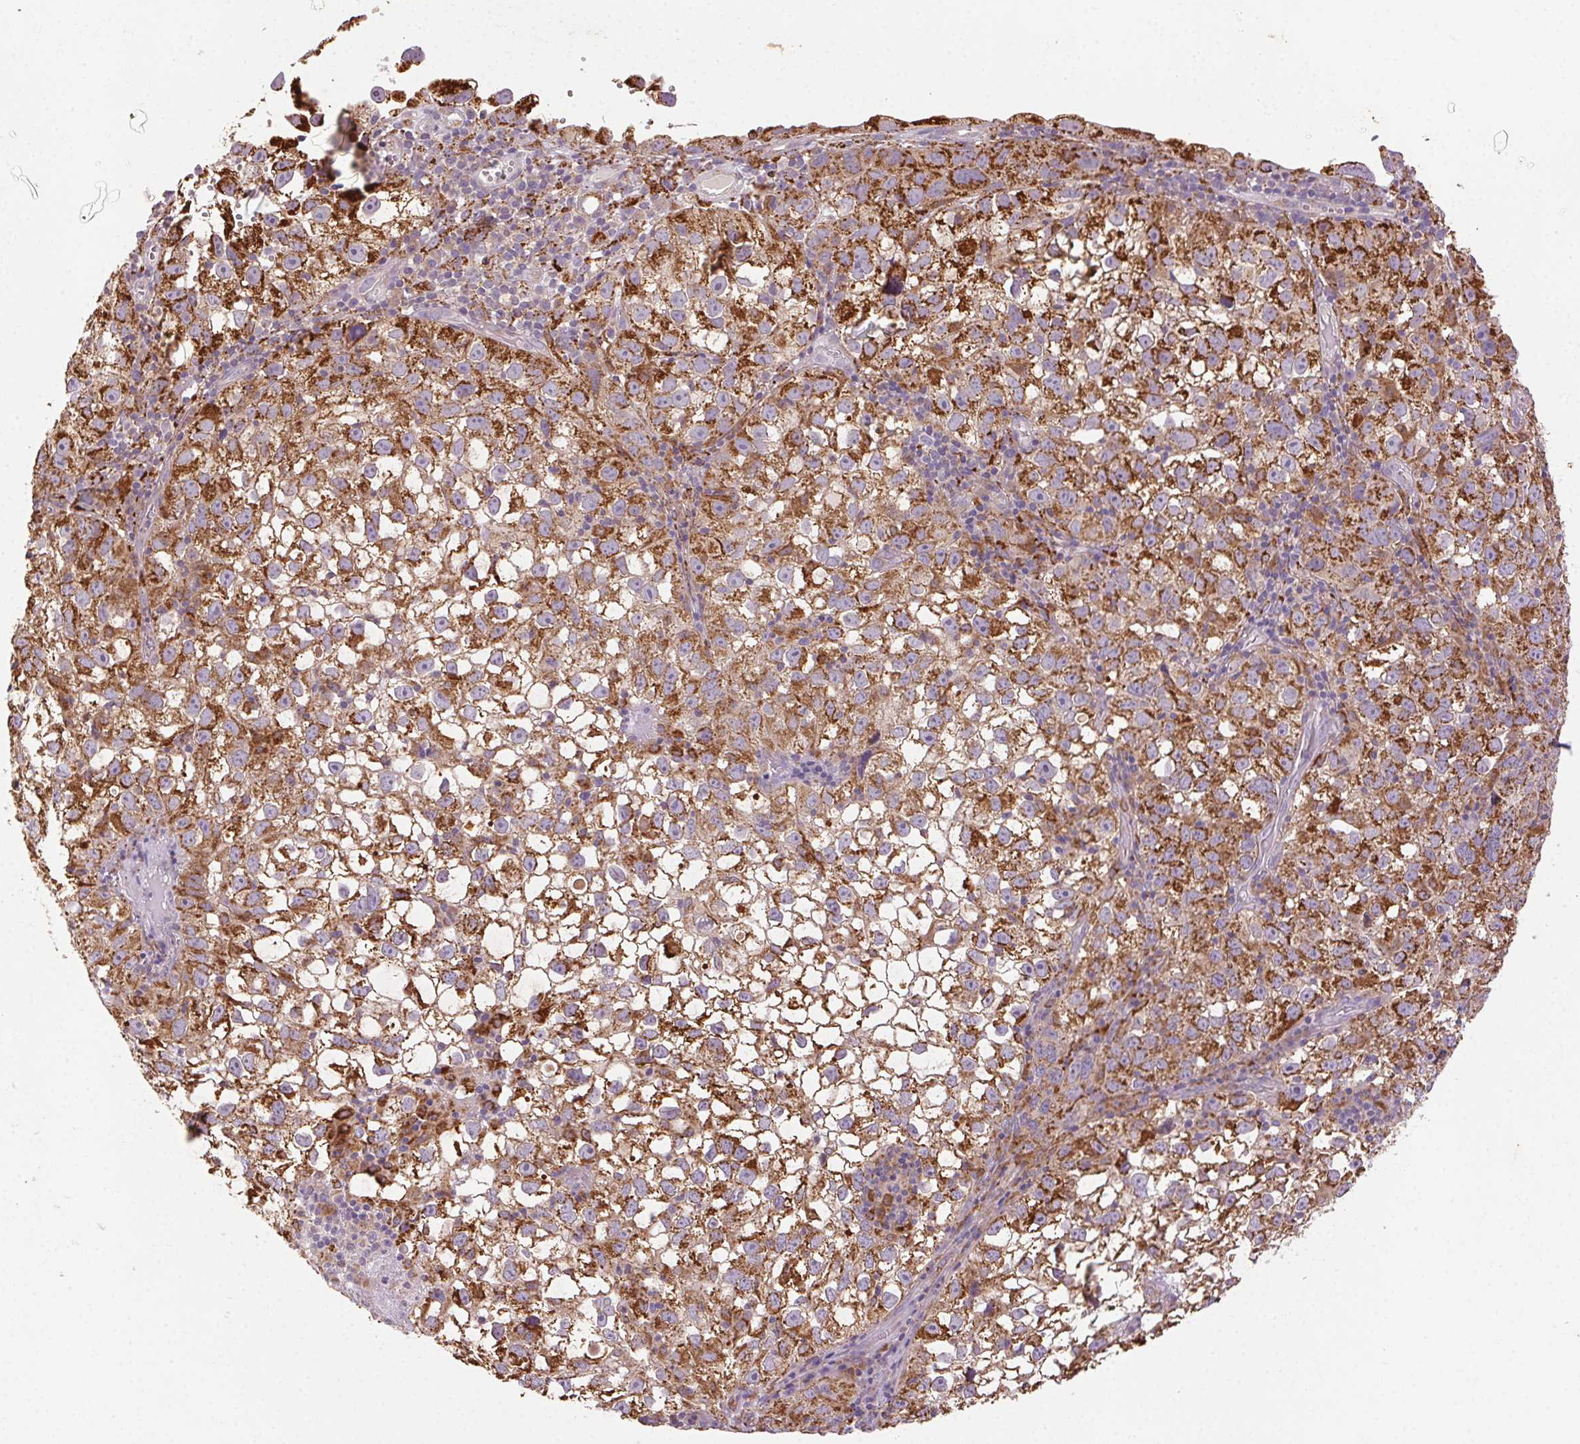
{"staining": {"intensity": "strong", "quantity": ">75%", "location": "cytoplasmic/membranous"}, "tissue": "cervical cancer", "cell_type": "Tumor cells", "image_type": "cancer", "snomed": [{"axis": "morphology", "description": "Squamous cell carcinoma, NOS"}, {"axis": "topography", "description": "Cervix"}], "caption": "A brown stain shows strong cytoplasmic/membranous staining of a protein in cervical cancer (squamous cell carcinoma) tumor cells. The staining is performed using DAB brown chromogen to label protein expression. The nuclei are counter-stained blue using hematoxylin.", "gene": "FNBP1L", "patient": {"sex": "female", "age": 55}}